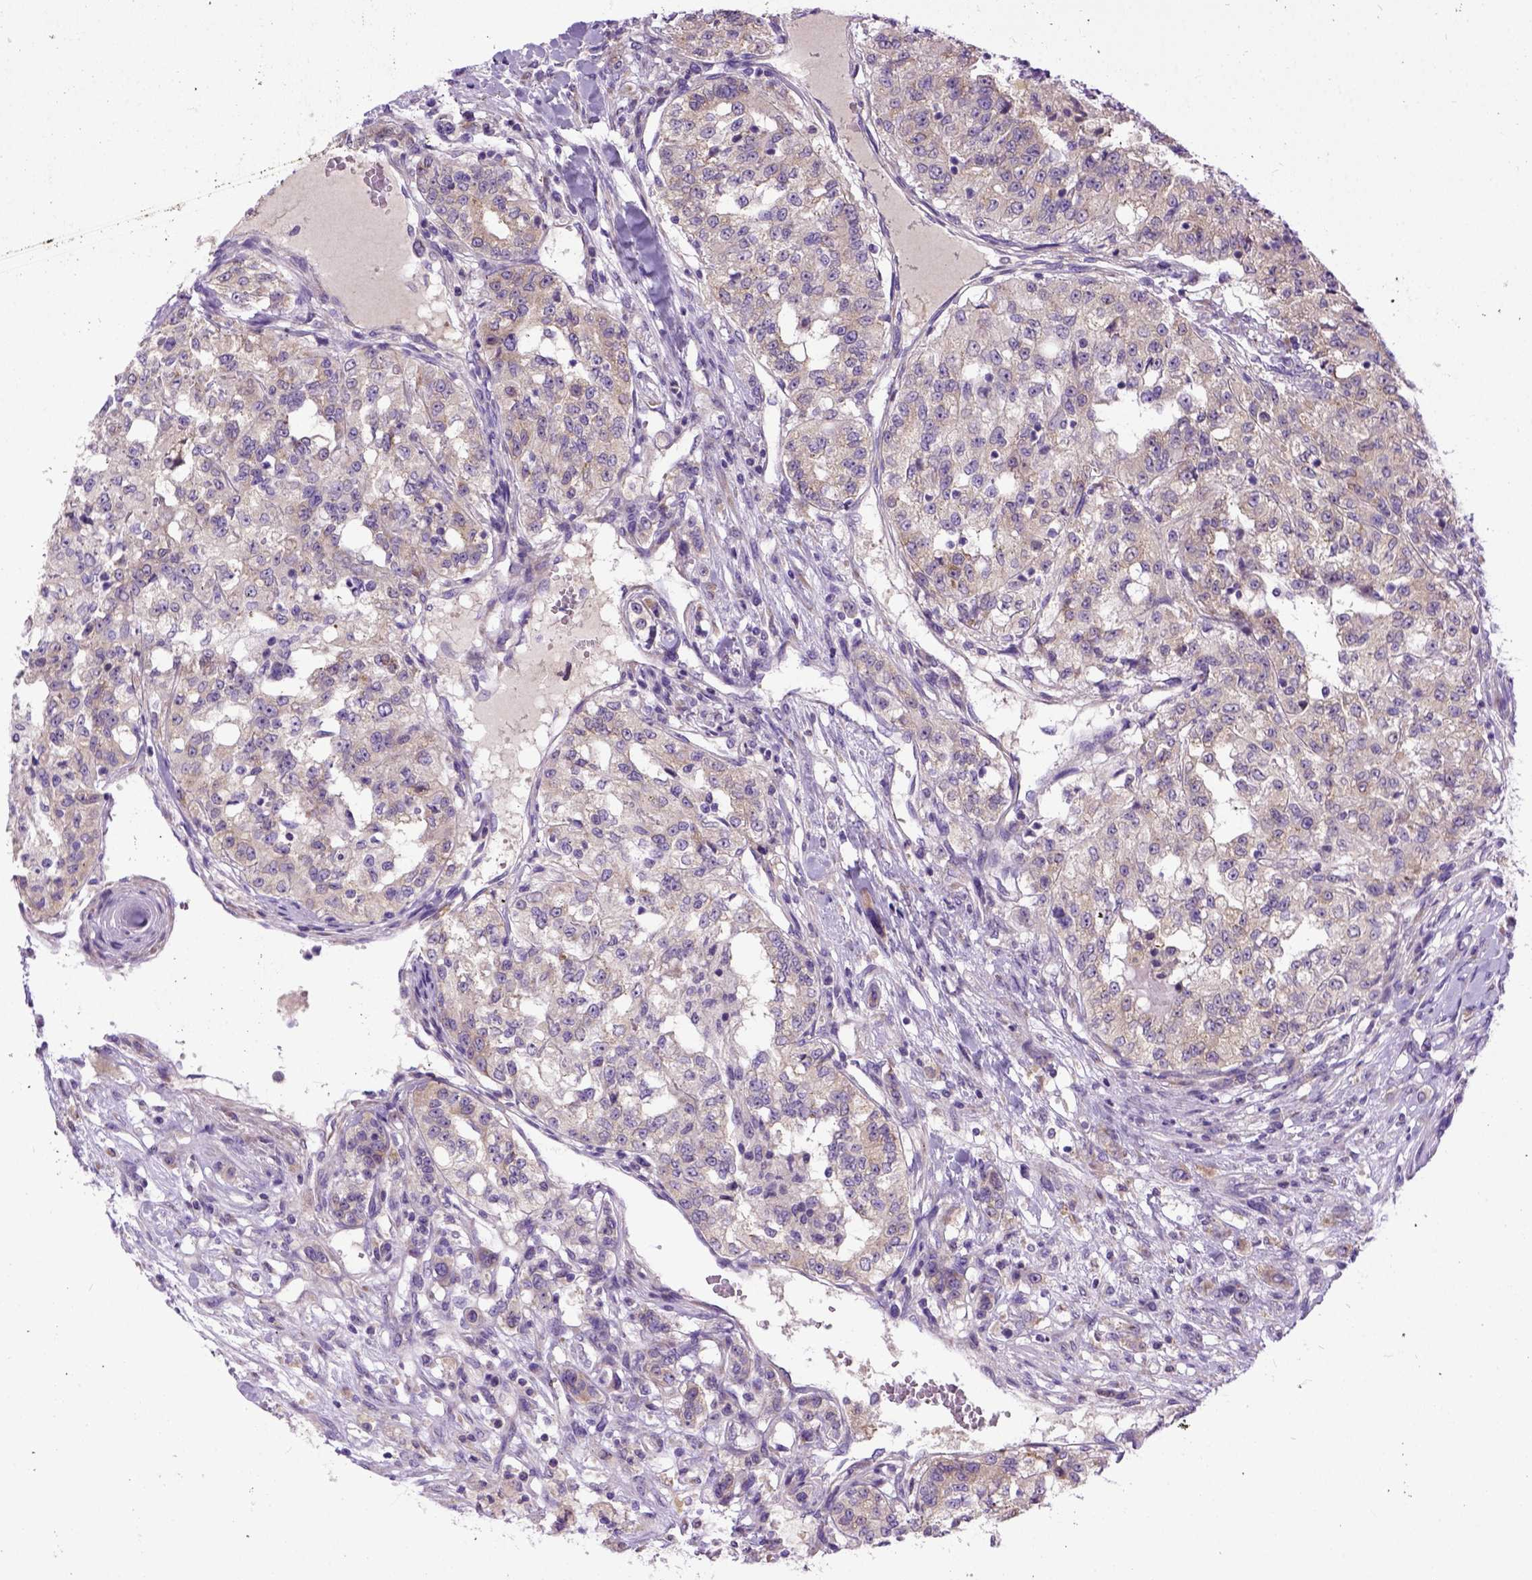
{"staining": {"intensity": "weak", "quantity": "25%-75%", "location": "cytoplasmic/membranous"}, "tissue": "renal cancer", "cell_type": "Tumor cells", "image_type": "cancer", "snomed": [{"axis": "morphology", "description": "Adenocarcinoma, NOS"}, {"axis": "topography", "description": "Kidney"}], "caption": "DAB (3,3'-diaminobenzidine) immunohistochemical staining of renal cancer (adenocarcinoma) shows weak cytoplasmic/membranous protein positivity in approximately 25%-75% of tumor cells.", "gene": "NEK5", "patient": {"sex": "female", "age": 63}}